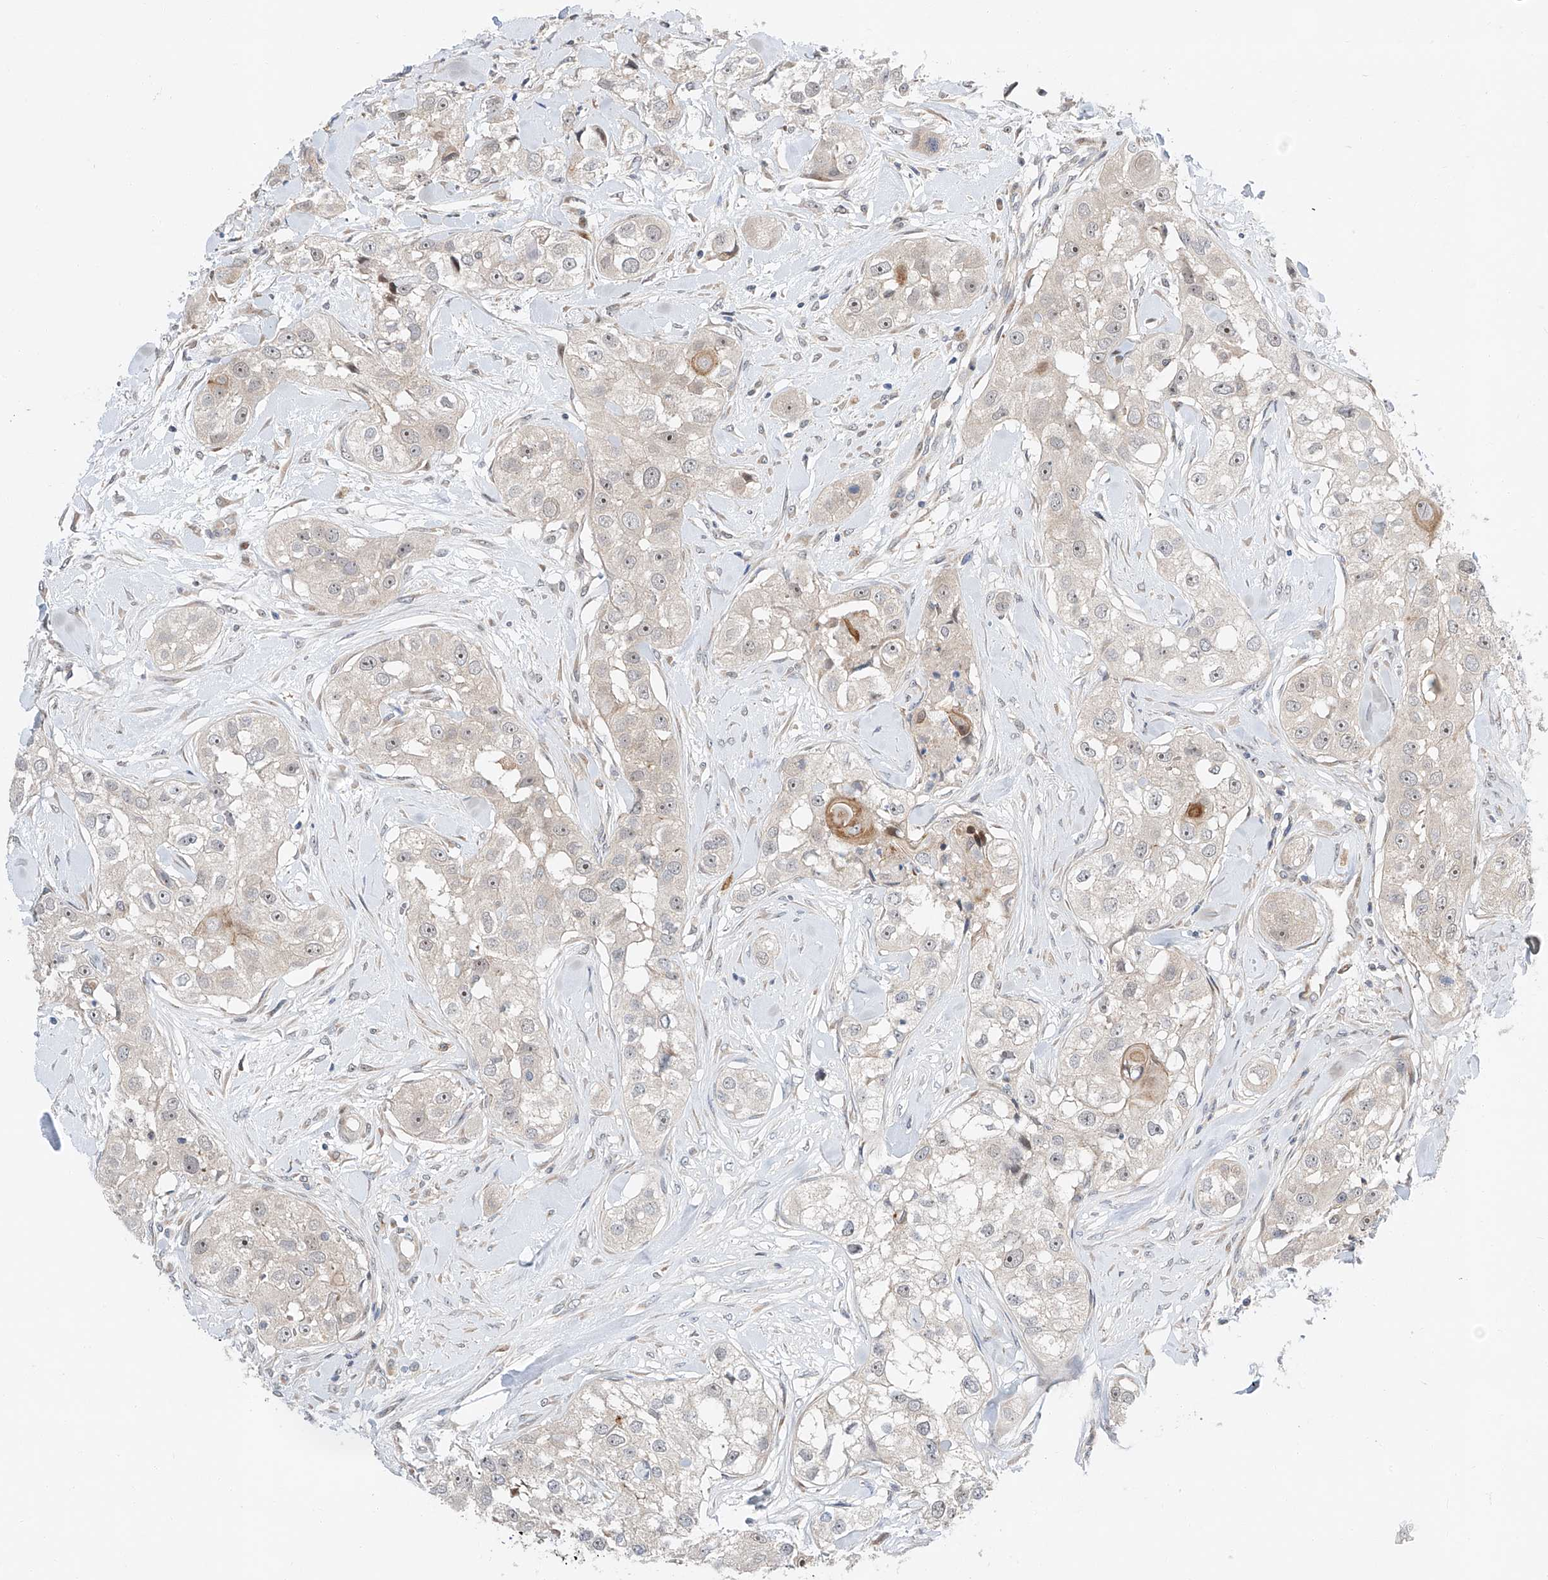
{"staining": {"intensity": "weak", "quantity": "<25%", "location": "nuclear"}, "tissue": "head and neck cancer", "cell_type": "Tumor cells", "image_type": "cancer", "snomed": [{"axis": "morphology", "description": "Normal tissue, NOS"}, {"axis": "morphology", "description": "Squamous cell carcinoma, NOS"}, {"axis": "topography", "description": "Skeletal muscle"}, {"axis": "topography", "description": "Head-Neck"}], "caption": "Tumor cells are negative for brown protein staining in head and neck squamous cell carcinoma.", "gene": "CLDND1", "patient": {"sex": "male", "age": 51}}